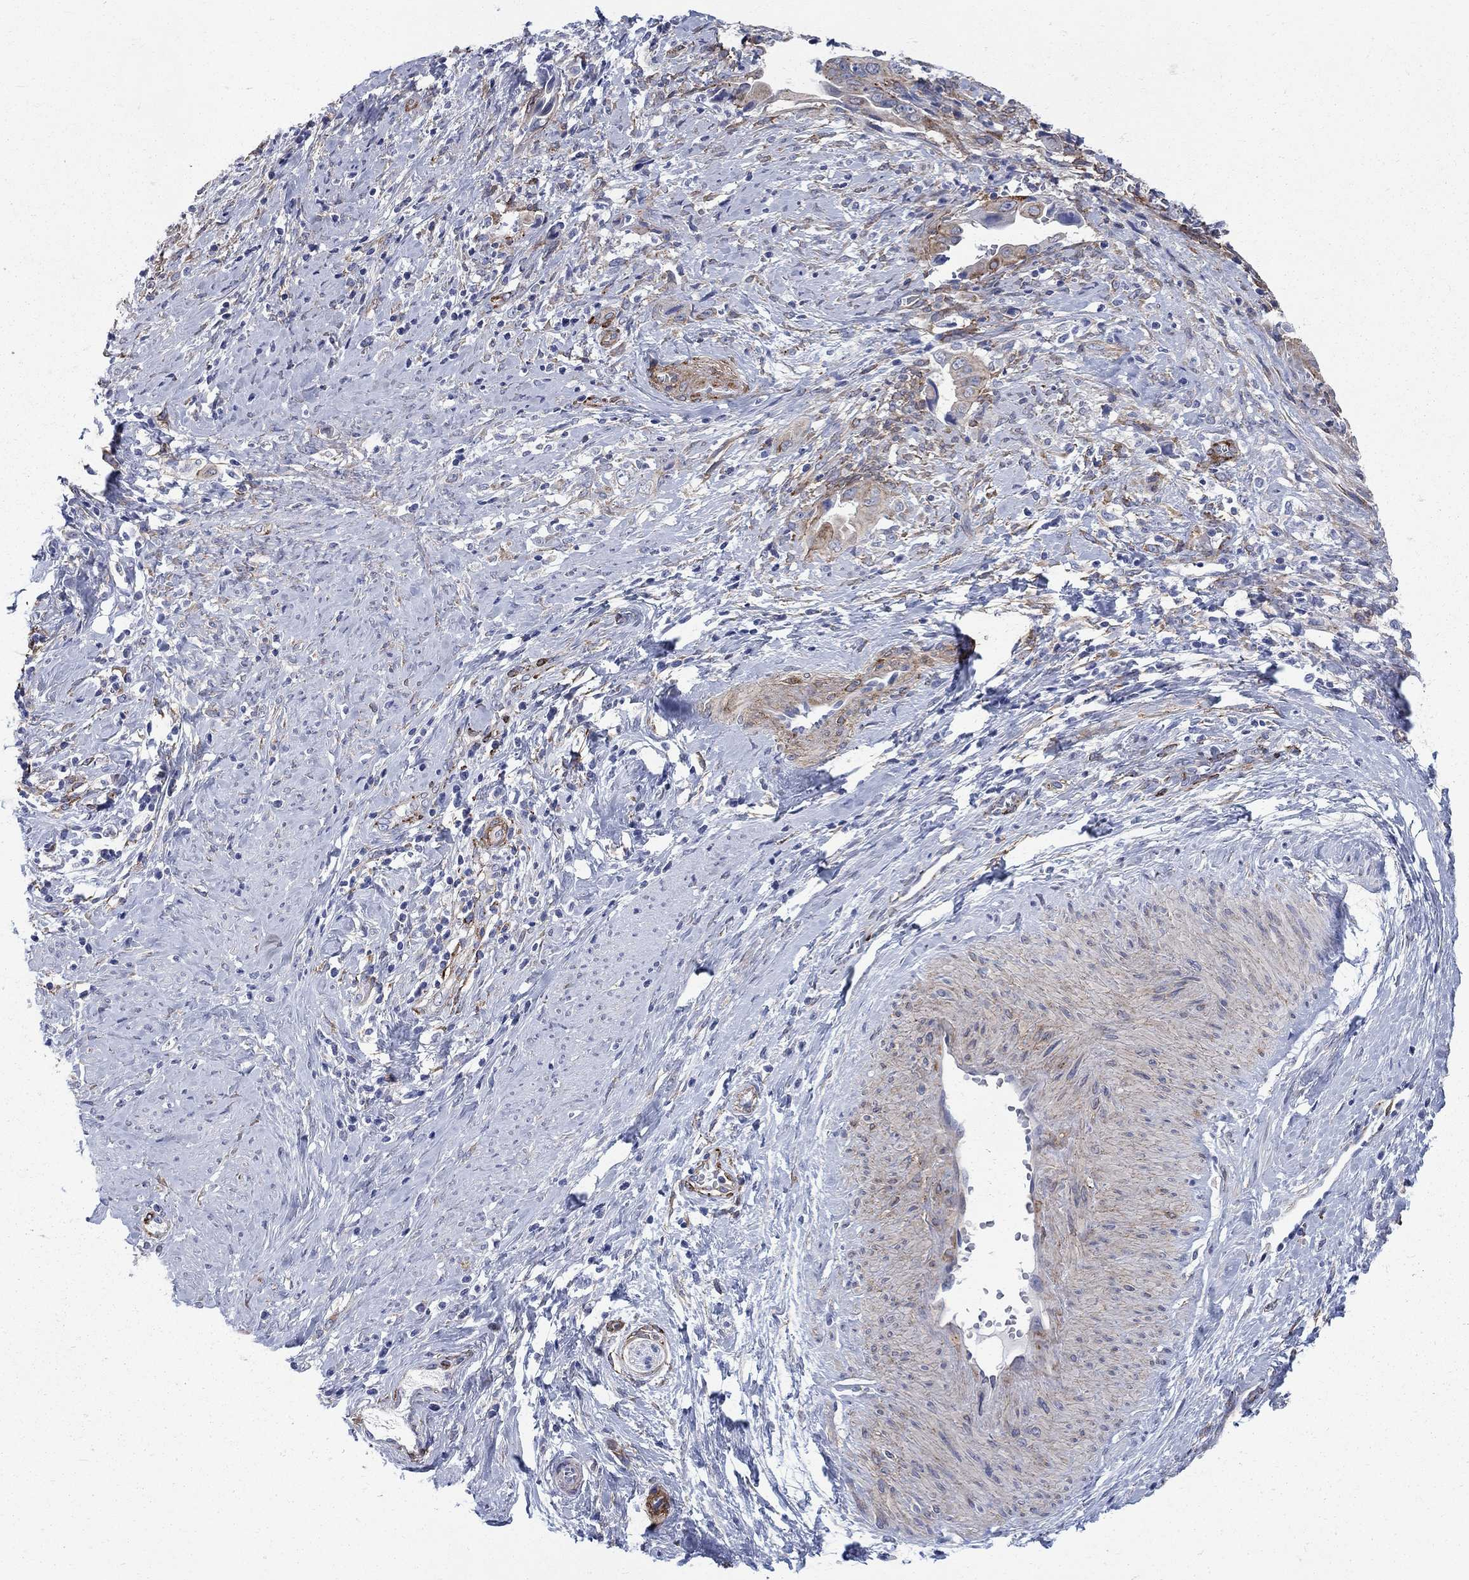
{"staining": {"intensity": "moderate", "quantity": "<25%", "location": "cytoplasmic/membranous"}, "tissue": "cervical cancer", "cell_type": "Tumor cells", "image_type": "cancer", "snomed": [{"axis": "morphology", "description": "Adenocarcinoma, NOS"}, {"axis": "topography", "description": "Cervix"}], "caption": "Cervical cancer was stained to show a protein in brown. There is low levels of moderate cytoplasmic/membranous positivity in about <25% of tumor cells. The staining was performed using DAB (3,3'-diaminobenzidine) to visualize the protein expression in brown, while the nuclei were stained in blue with hematoxylin (Magnification: 20x).", "gene": "SEPTIN8", "patient": {"sex": "female", "age": 42}}